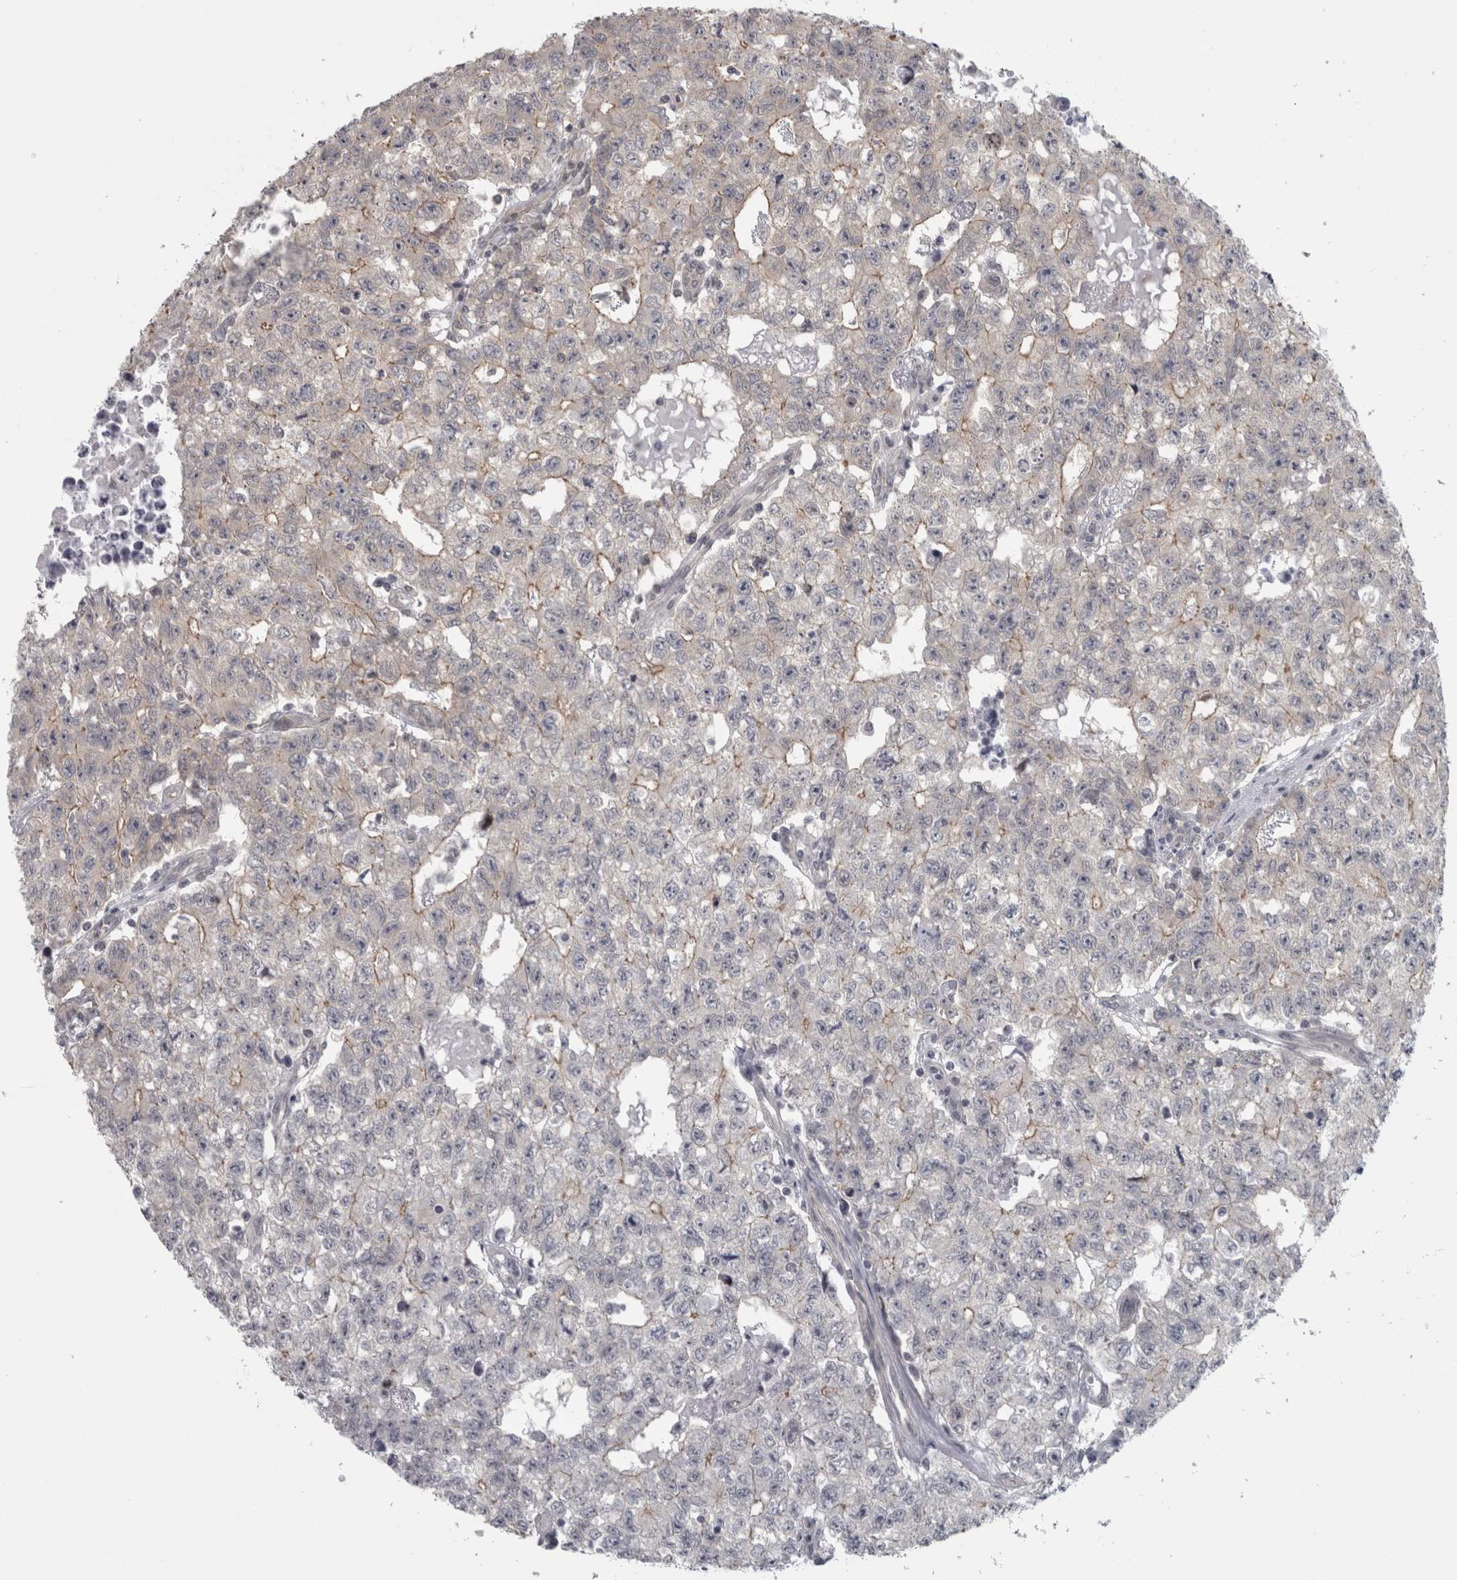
{"staining": {"intensity": "weak", "quantity": "25%-75%", "location": "cytoplasmic/membranous"}, "tissue": "testis cancer", "cell_type": "Tumor cells", "image_type": "cancer", "snomed": [{"axis": "morphology", "description": "Carcinoma, Embryonal, NOS"}, {"axis": "topography", "description": "Testis"}], "caption": "DAB immunohistochemical staining of embryonal carcinoma (testis) exhibits weak cytoplasmic/membranous protein positivity in approximately 25%-75% of tumor cells.", "gene": "PPP1R12B", "patient": {"sex": "male", "age": 28}}